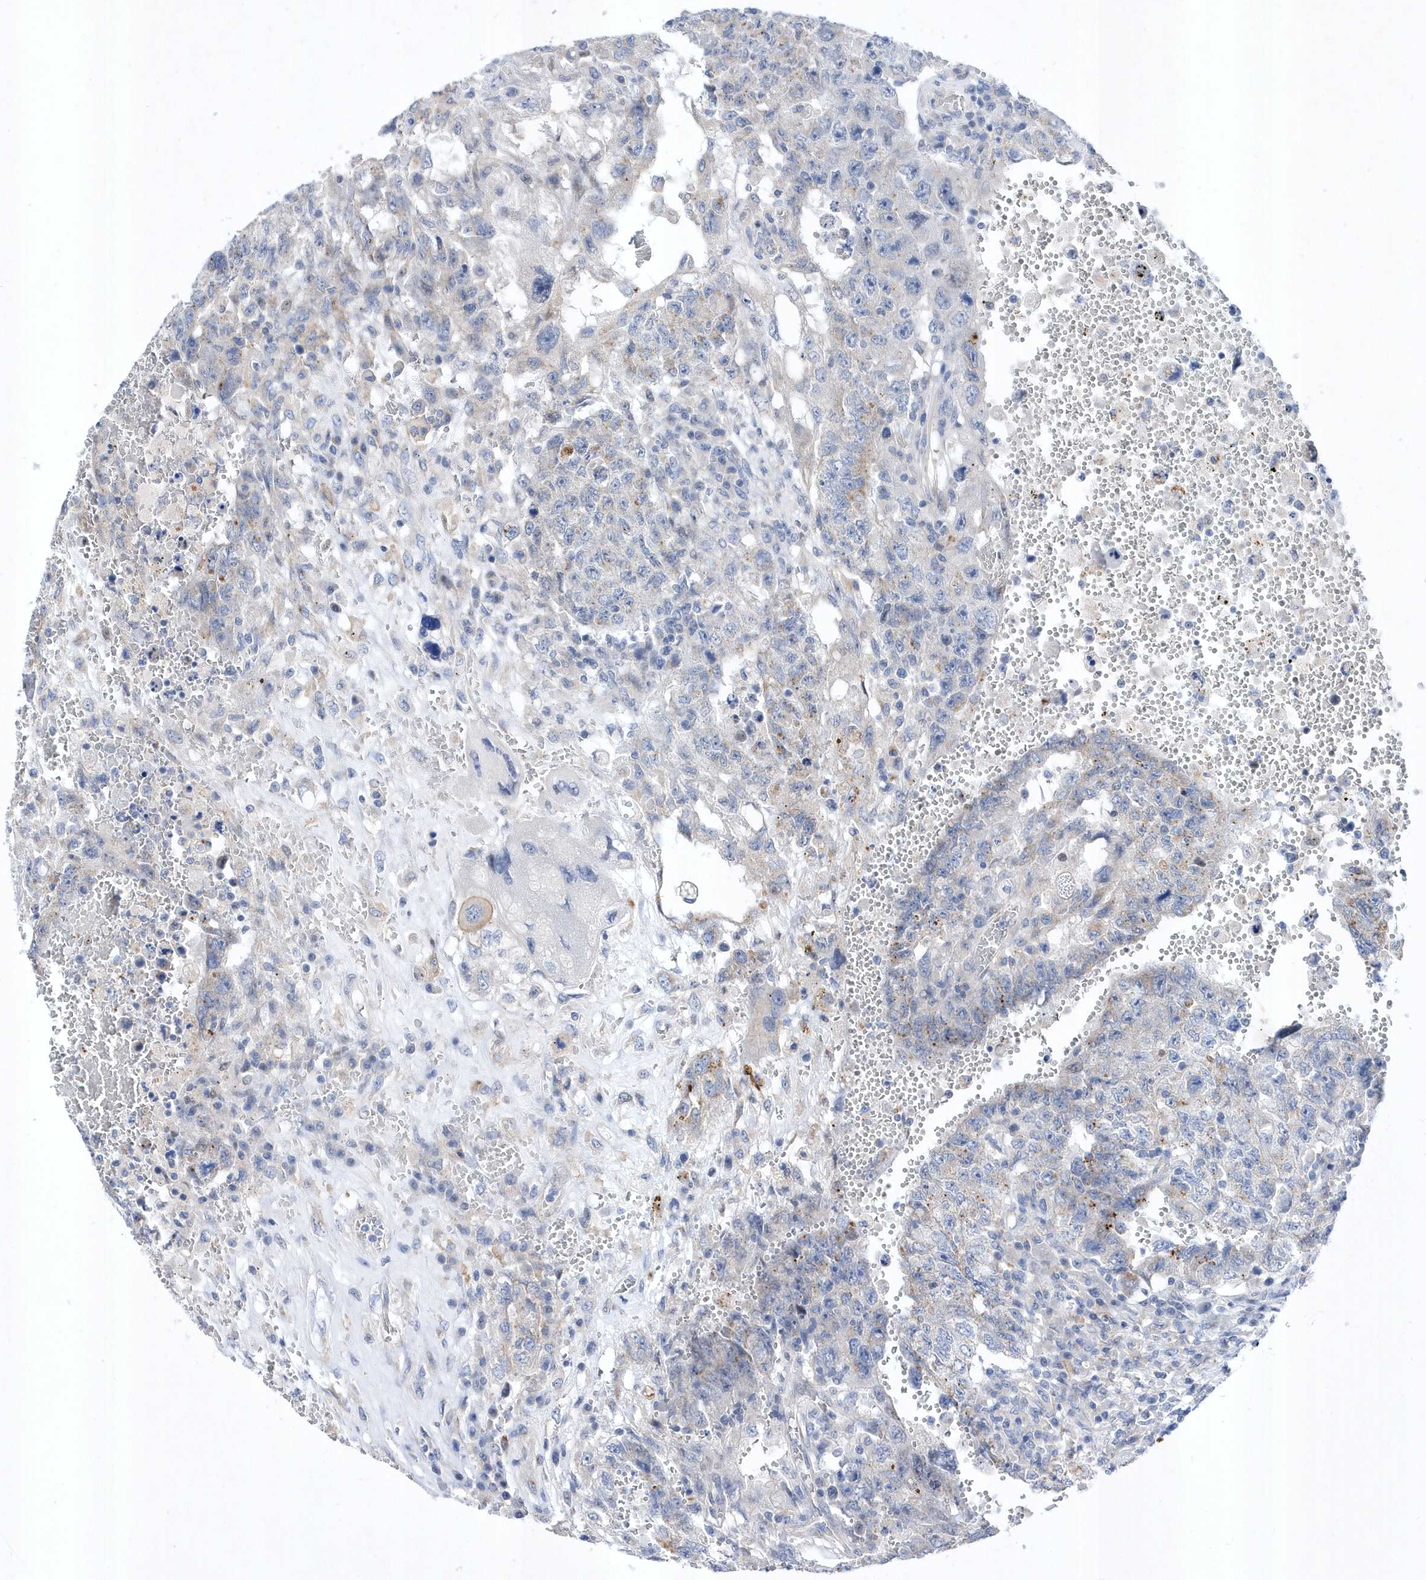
{"staining": {"intensity": "negative", "quantity": "none", "location": "none"}, "tissue": "testis cancer", "cell_type": "Tumor cells", "image_type": "cancer", "snomed": [{"axis": "morphology", "description": "Carcinoma, Embryonal, NOS"}, {"axis": "topography", "description": "Testis"}], "caption": "The IHC image has no significant expression in tumor cells of testis embryonal carcinoma tissue.", "gene": "LONRF2", "patient": {"sex": "male", "age": 26}}